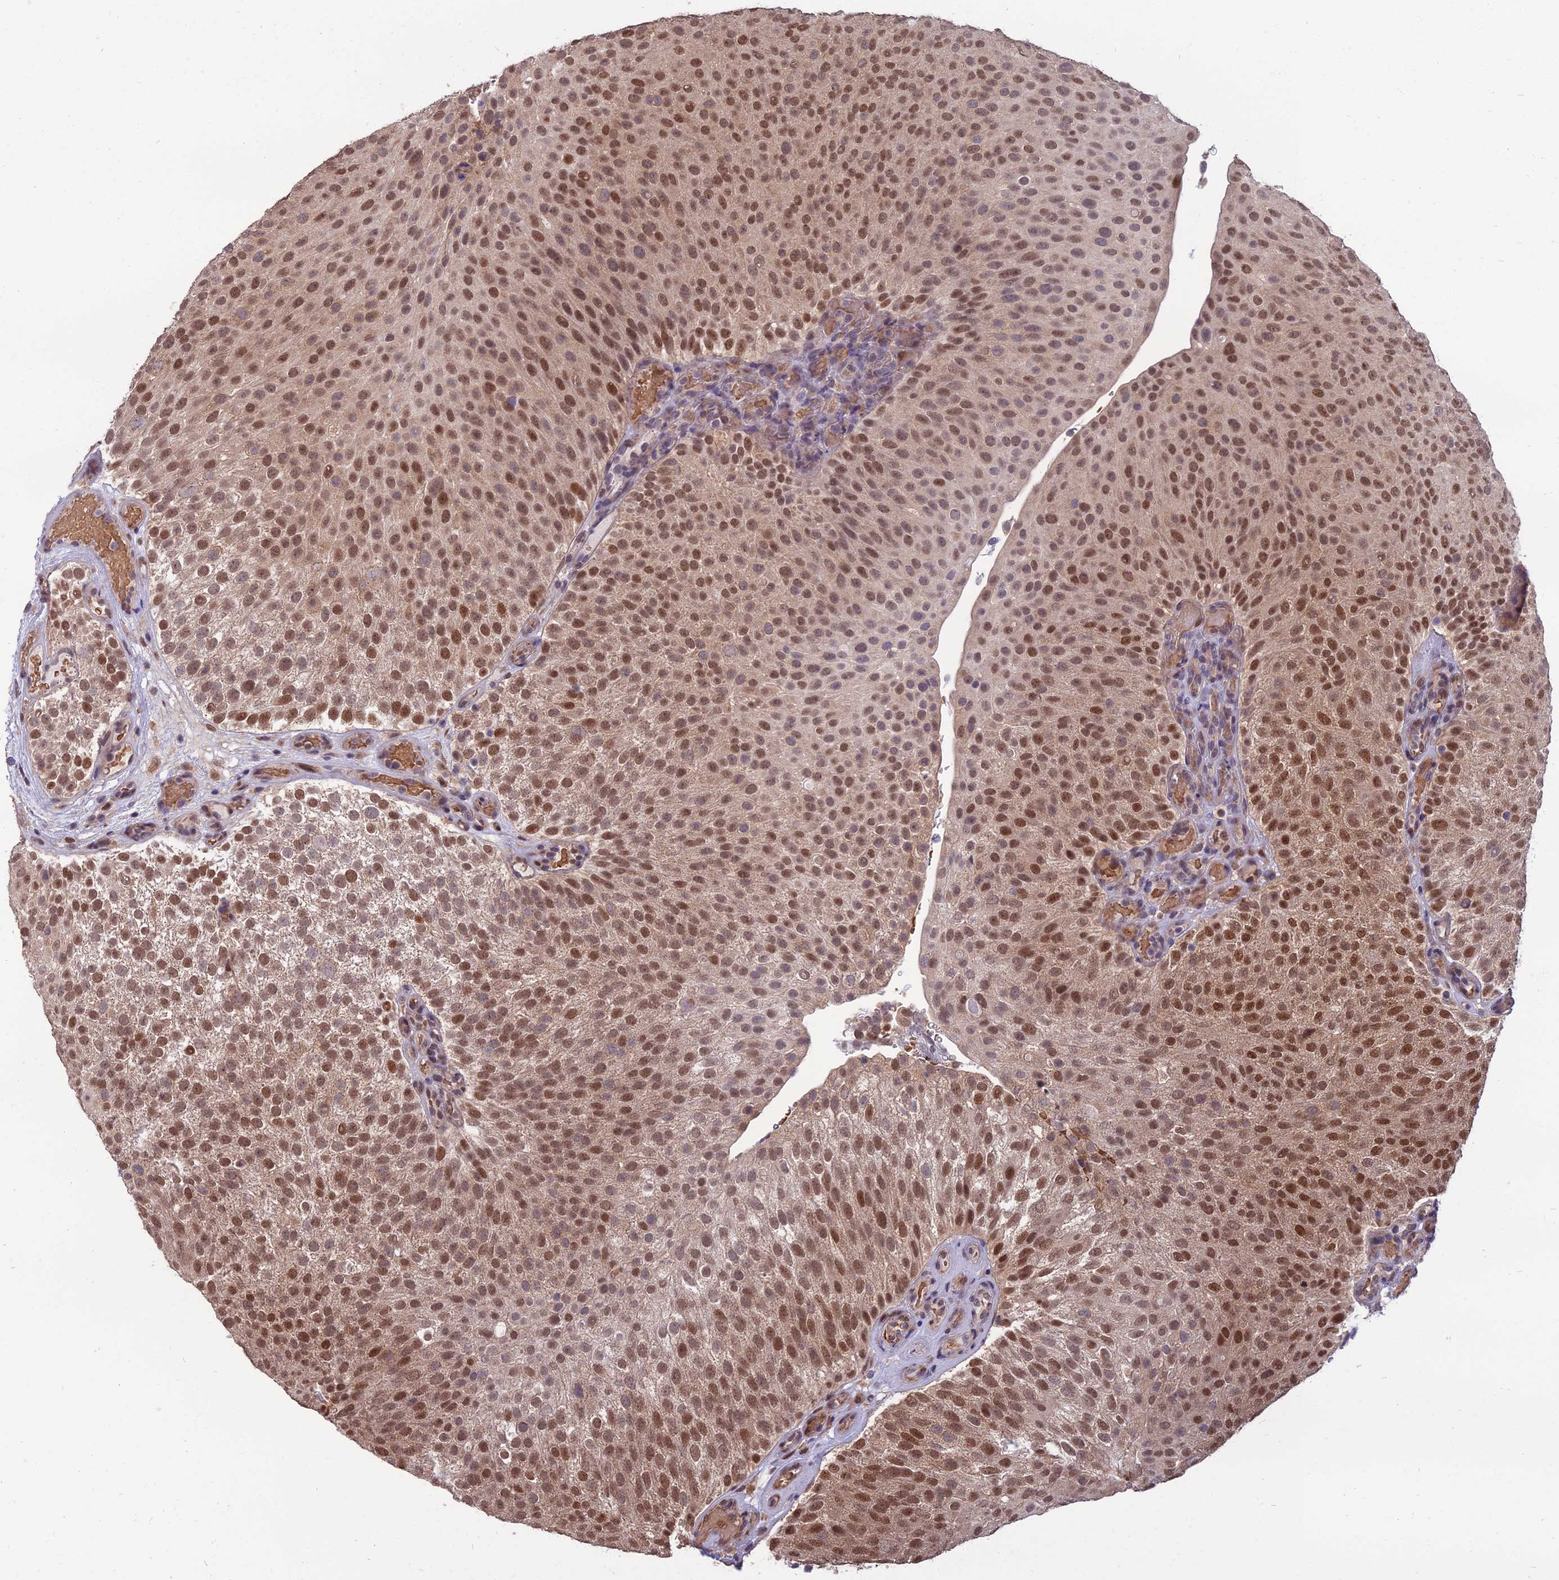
{"staining": {"intensity": "moderate", "quantity": ">75%", "location": "nuclear"}, "tissue": "urothelial cancer", "cell_type": "Tumor cells", "image_type": "cancer", "snomed": [{"axis": "morphology", "description": "Urothelial carcinoma, Low grade"}, {"axis": "topography", "description": "Urinary bladder"}], "caption": "A histopathology image showing moderate nuclear positivity in approximately >75% of tumor cells in urothelial cancer, as visualized by brown immunohistochemical staining.", "gene": "NR4A3", "patient": {"sex": "male", "age": 78}}